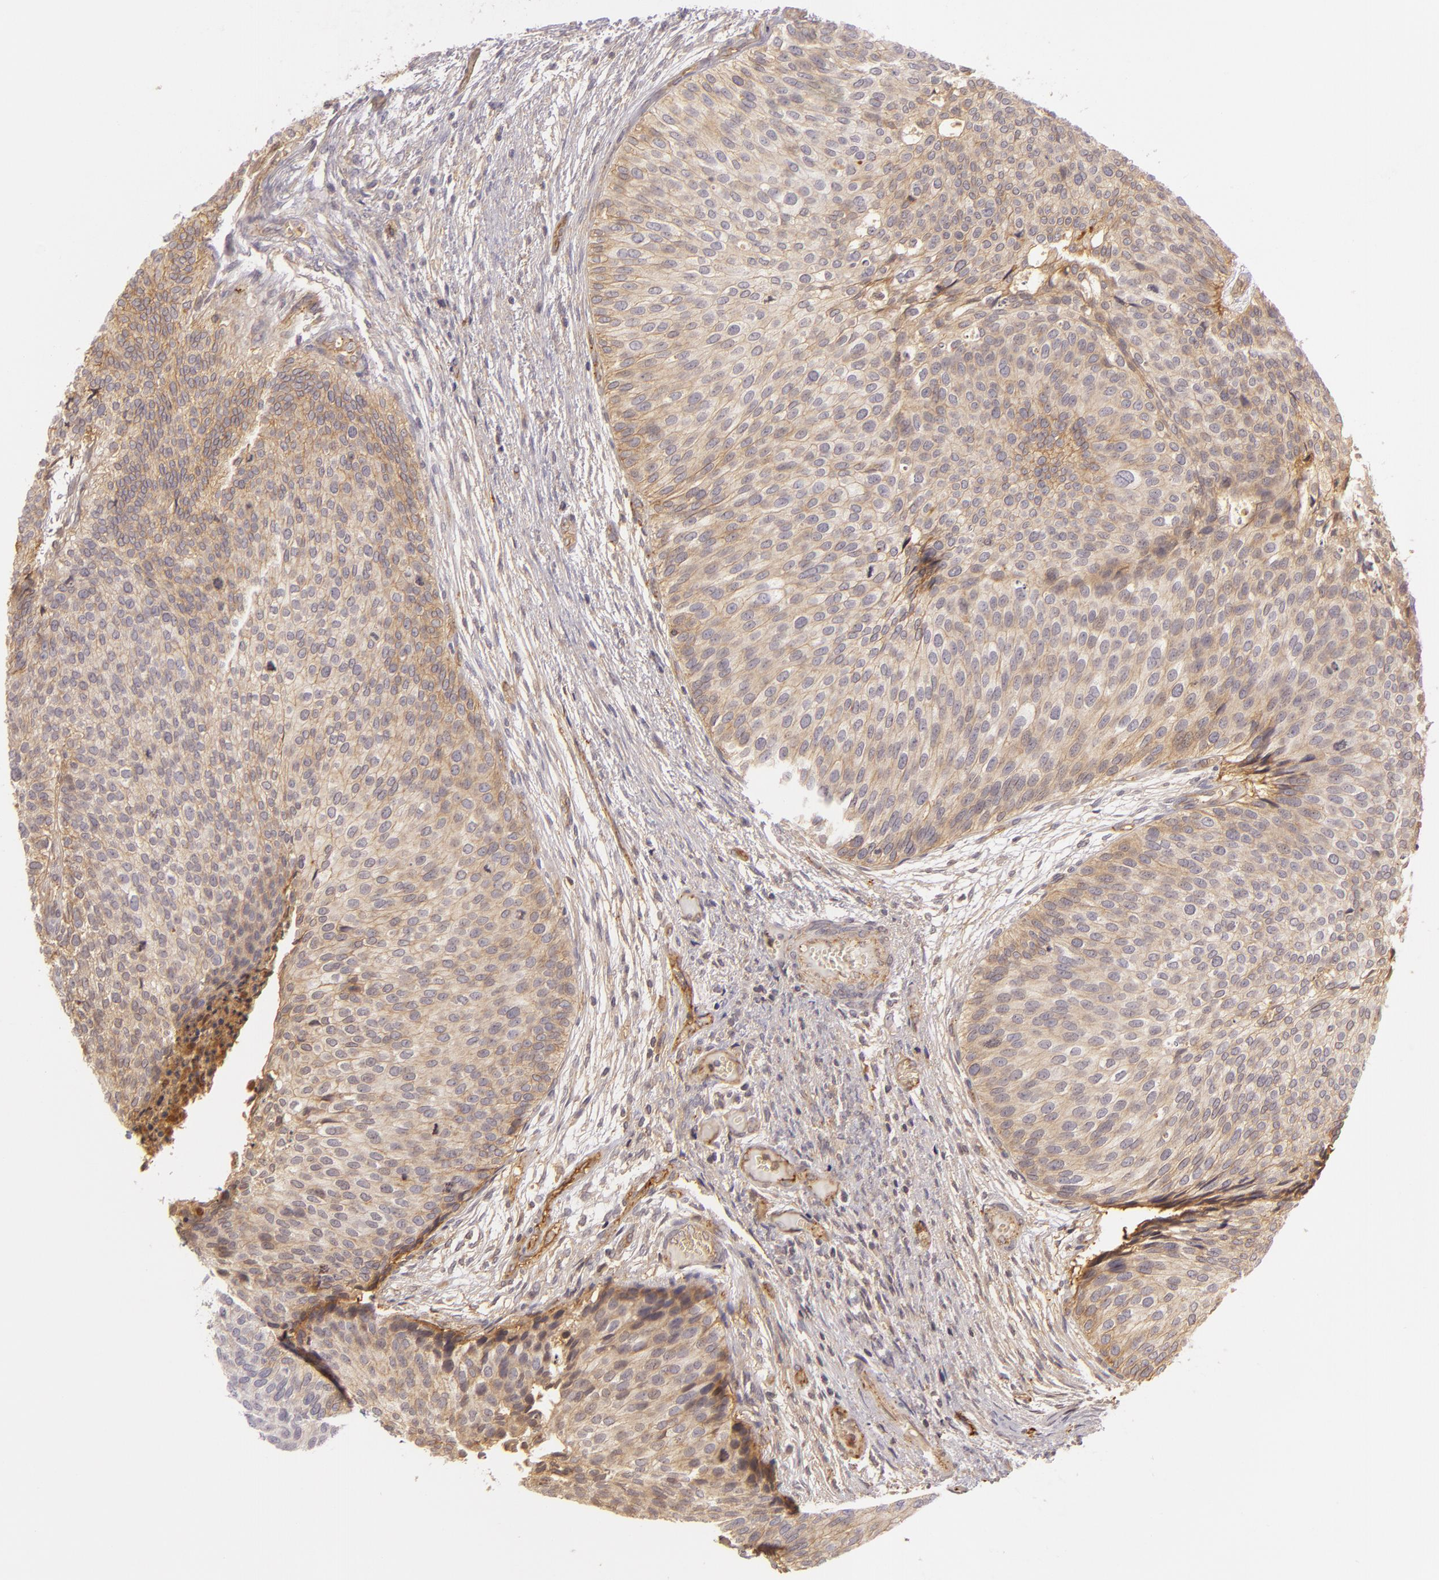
{"staining": {"intensity": "moderate", "quantity": ">75%", "location": "cytoplasmic/membranous"}, "tissue": "urothelial cancer", "cell_type": "Tumor cells", "image_type": "cancer", "snomed": [{"axis": "morphology", "description": "Urothelial carcinoma, Low grade"}, {"axis": "topography", "description": "Urinary bladder"}], "caption": "Low-grade urothelial carcinoma stained for a protein (brown) reveals moderate cytoplasmic/membranous positive positivity in about >75% of tumor cells.", "gene": "CD59", "patient": {"sex": "male", "age": 84}}